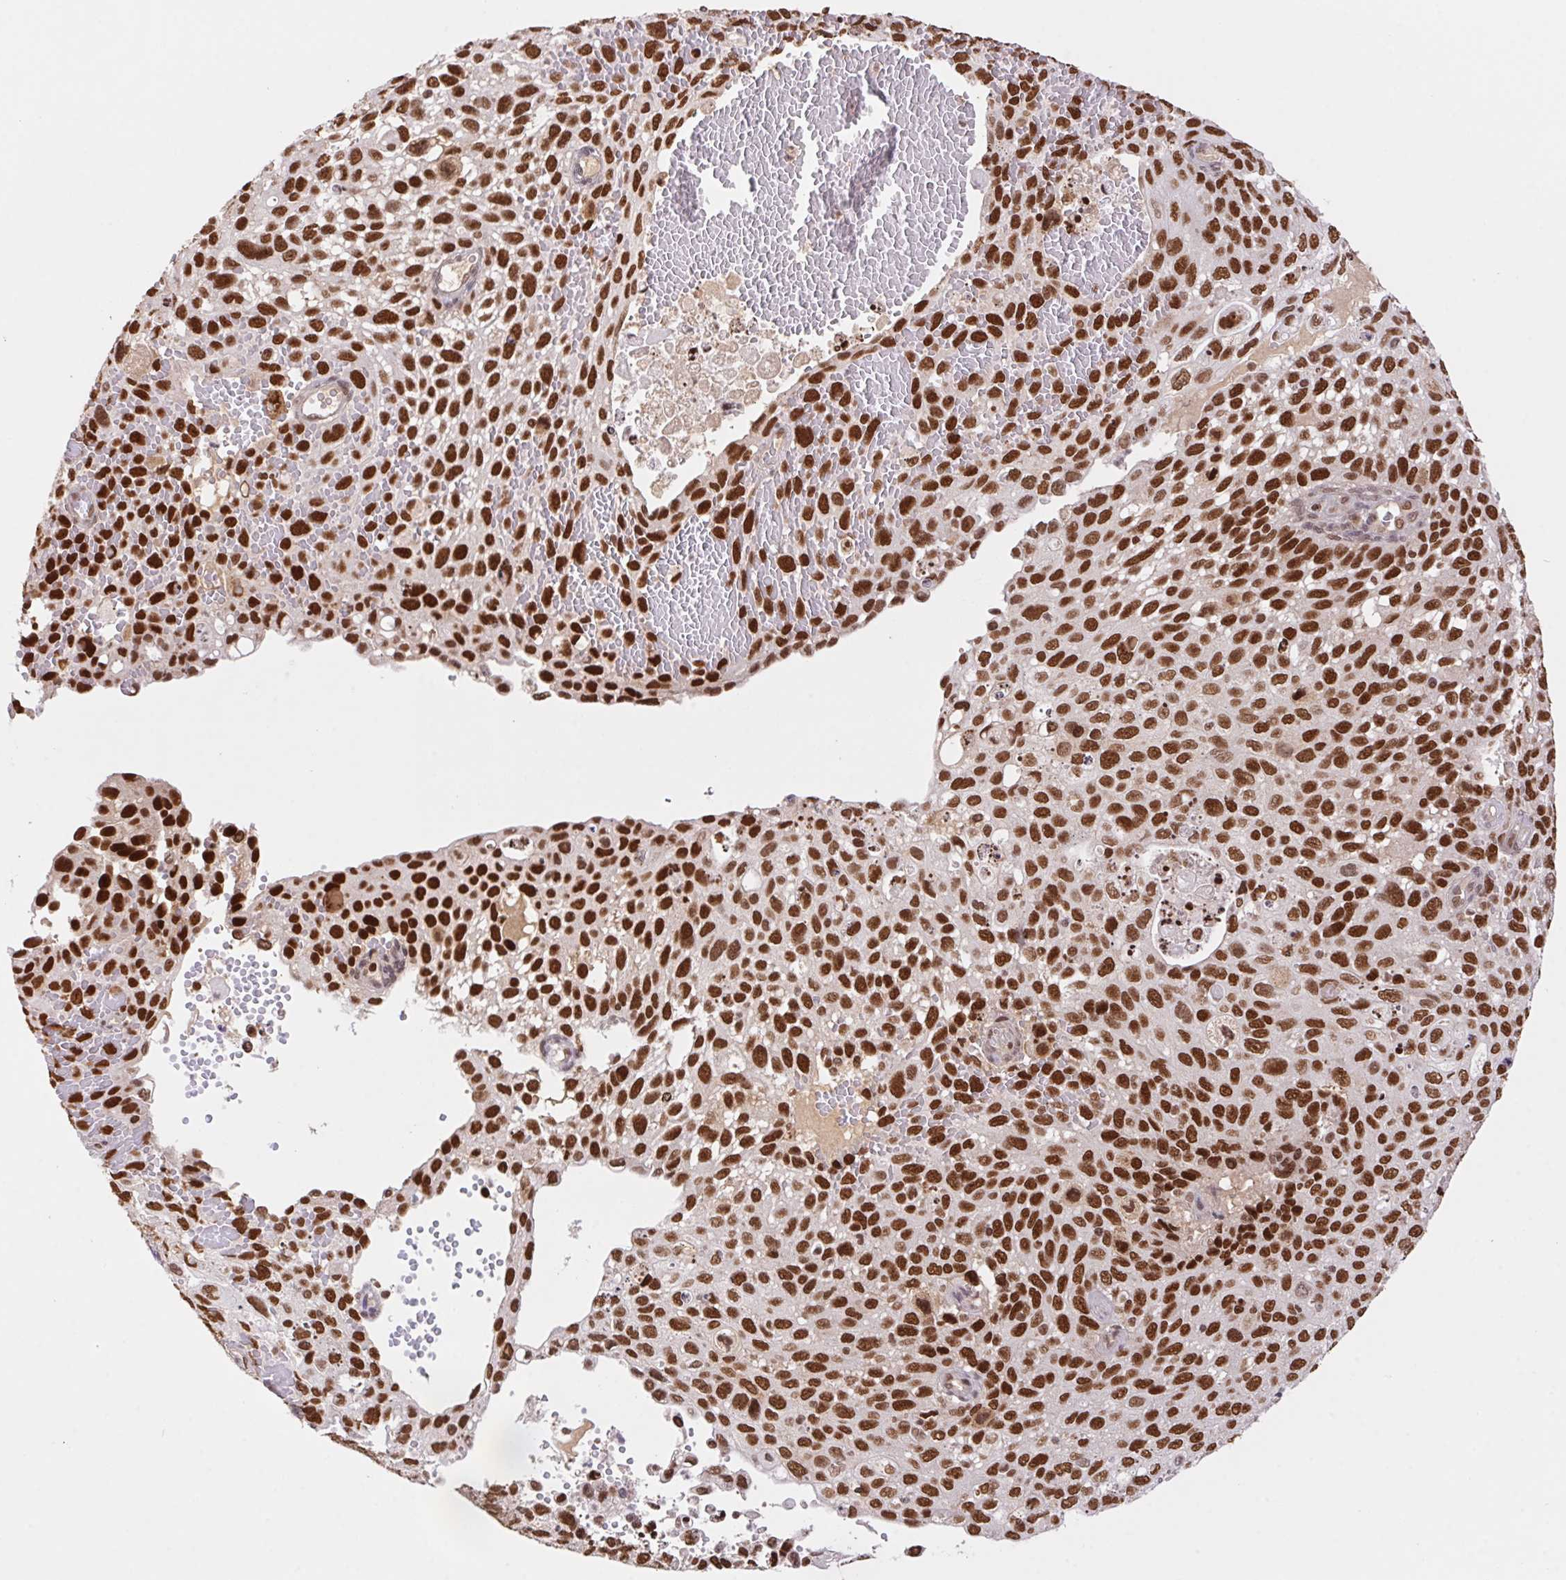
{"staining": {"intensity": "strong", "quantity": ">75%", "location": "nuclear"}, "tissue": "cervical cancer", "cell_type": "Tumor cells", "image_type": "cancer", "snomed": [{"axis": "morphology", "description": "Squamous cell carcinoma, NOS"}, {"axis": "topography", "description": "Cervix"}], "caption": "Cervical squamous cell carcinoma tissue exhibits strong nuclear expression in about >75% of tumor cells (Stains: DAB (3,3'-diaminobenzidine) in brown, nuclei in blue, Microscopy: brightfield microscopy at high magnification).", "gene": "POLD3", "patient": {"sex": "female", "age": 70}}